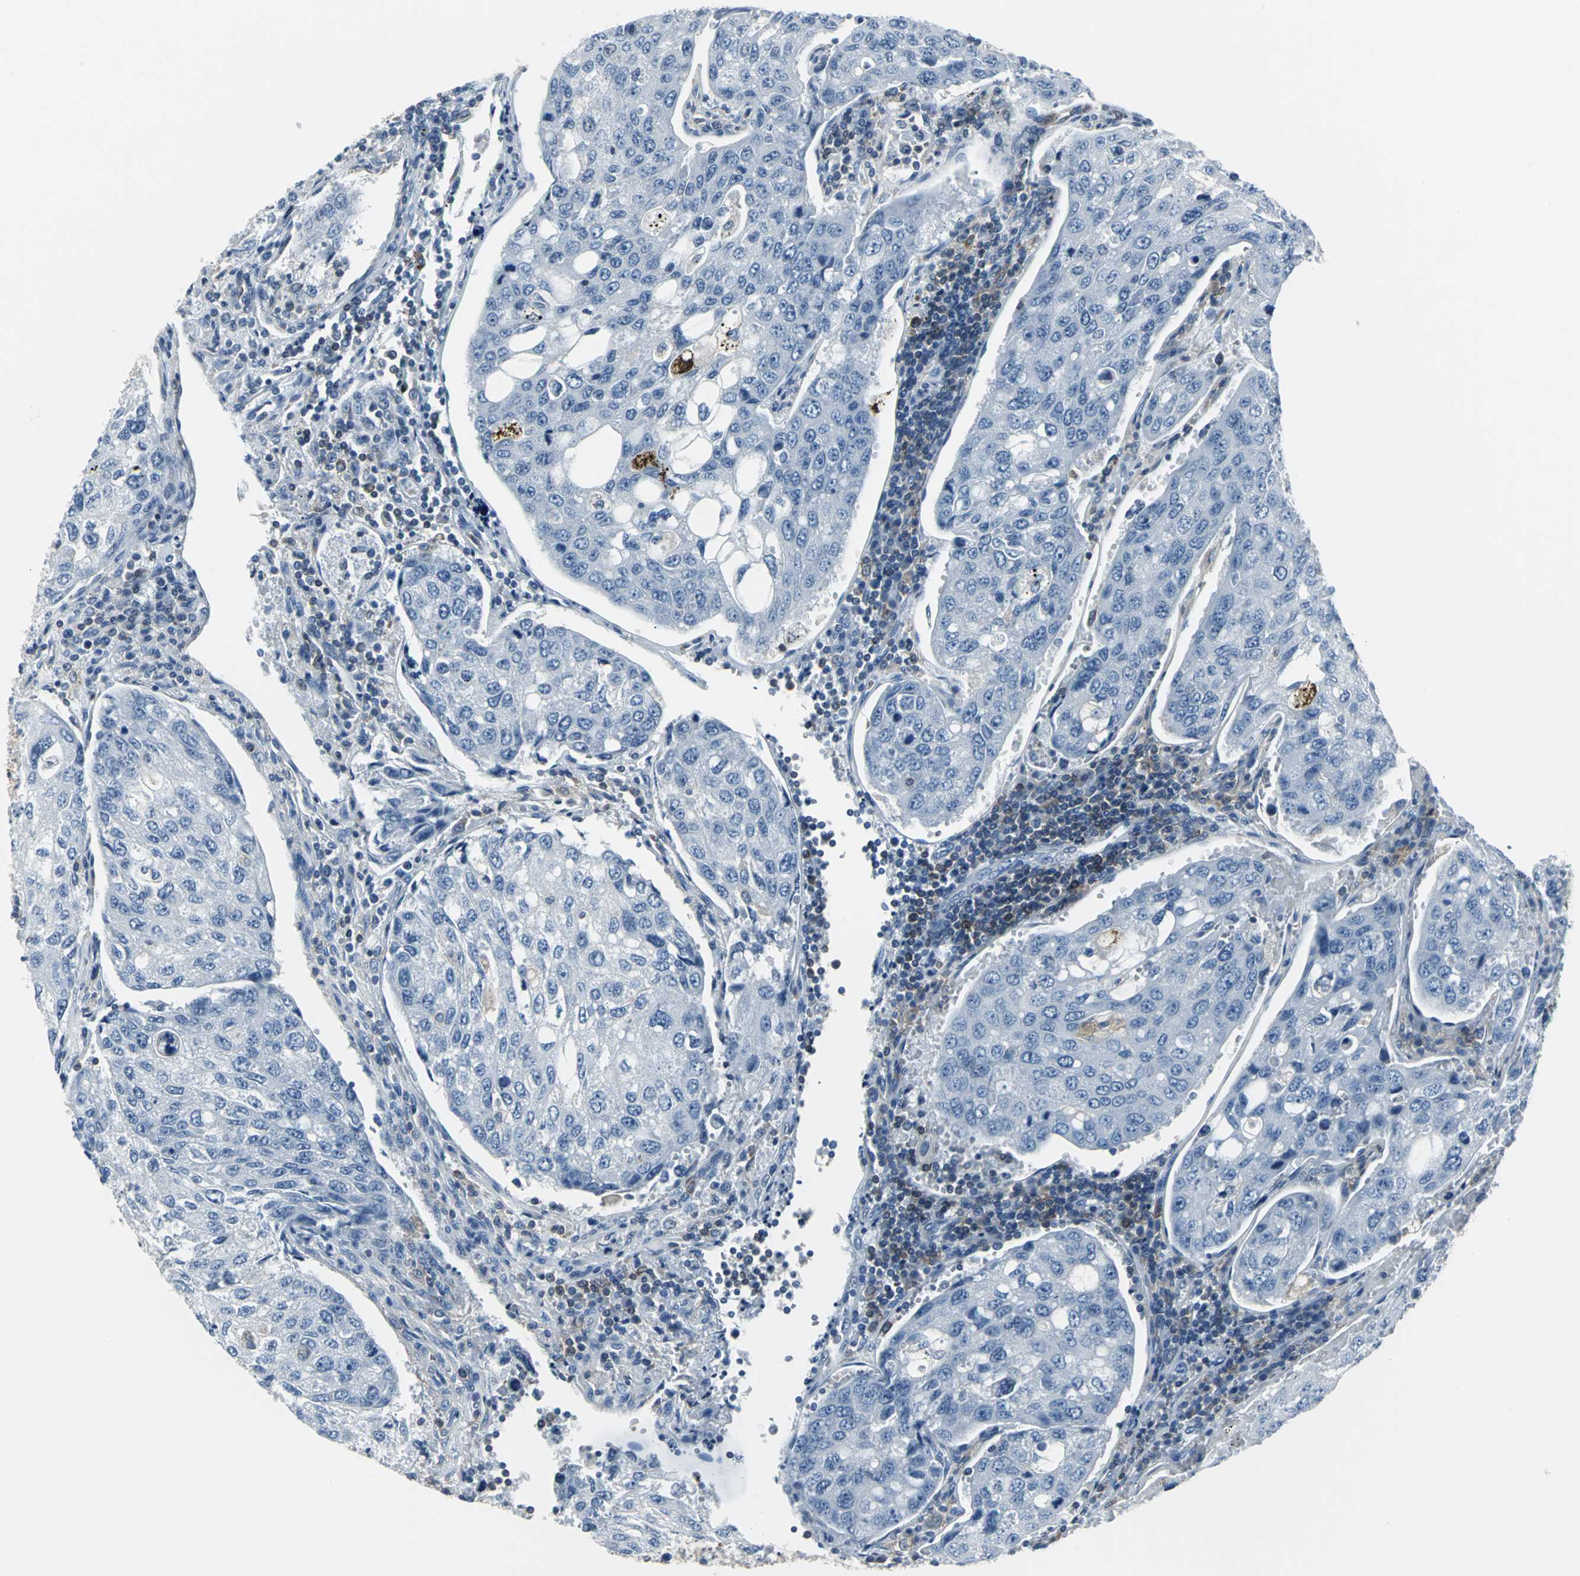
{"staining": {"intensity": "negative", "quantity": "none", "location": "none"}, "tissue": "urothelial cancer", "cell_type": "Tumor cells", "image_type": "cancer", "snomed": [{"axis": "morphology", "description": "Urothelial carcinoma, High grade"}, {"axis": "topography", "description": "Lymph node"}, {"axis": "topography", "description": "Urinary bladder"}], "caption": "There is no significant staining in tumor cells of high-grade urothelial carcinoma.", "gene": "IQGAP2", "patient": {"sex": "male", "age": 51}}